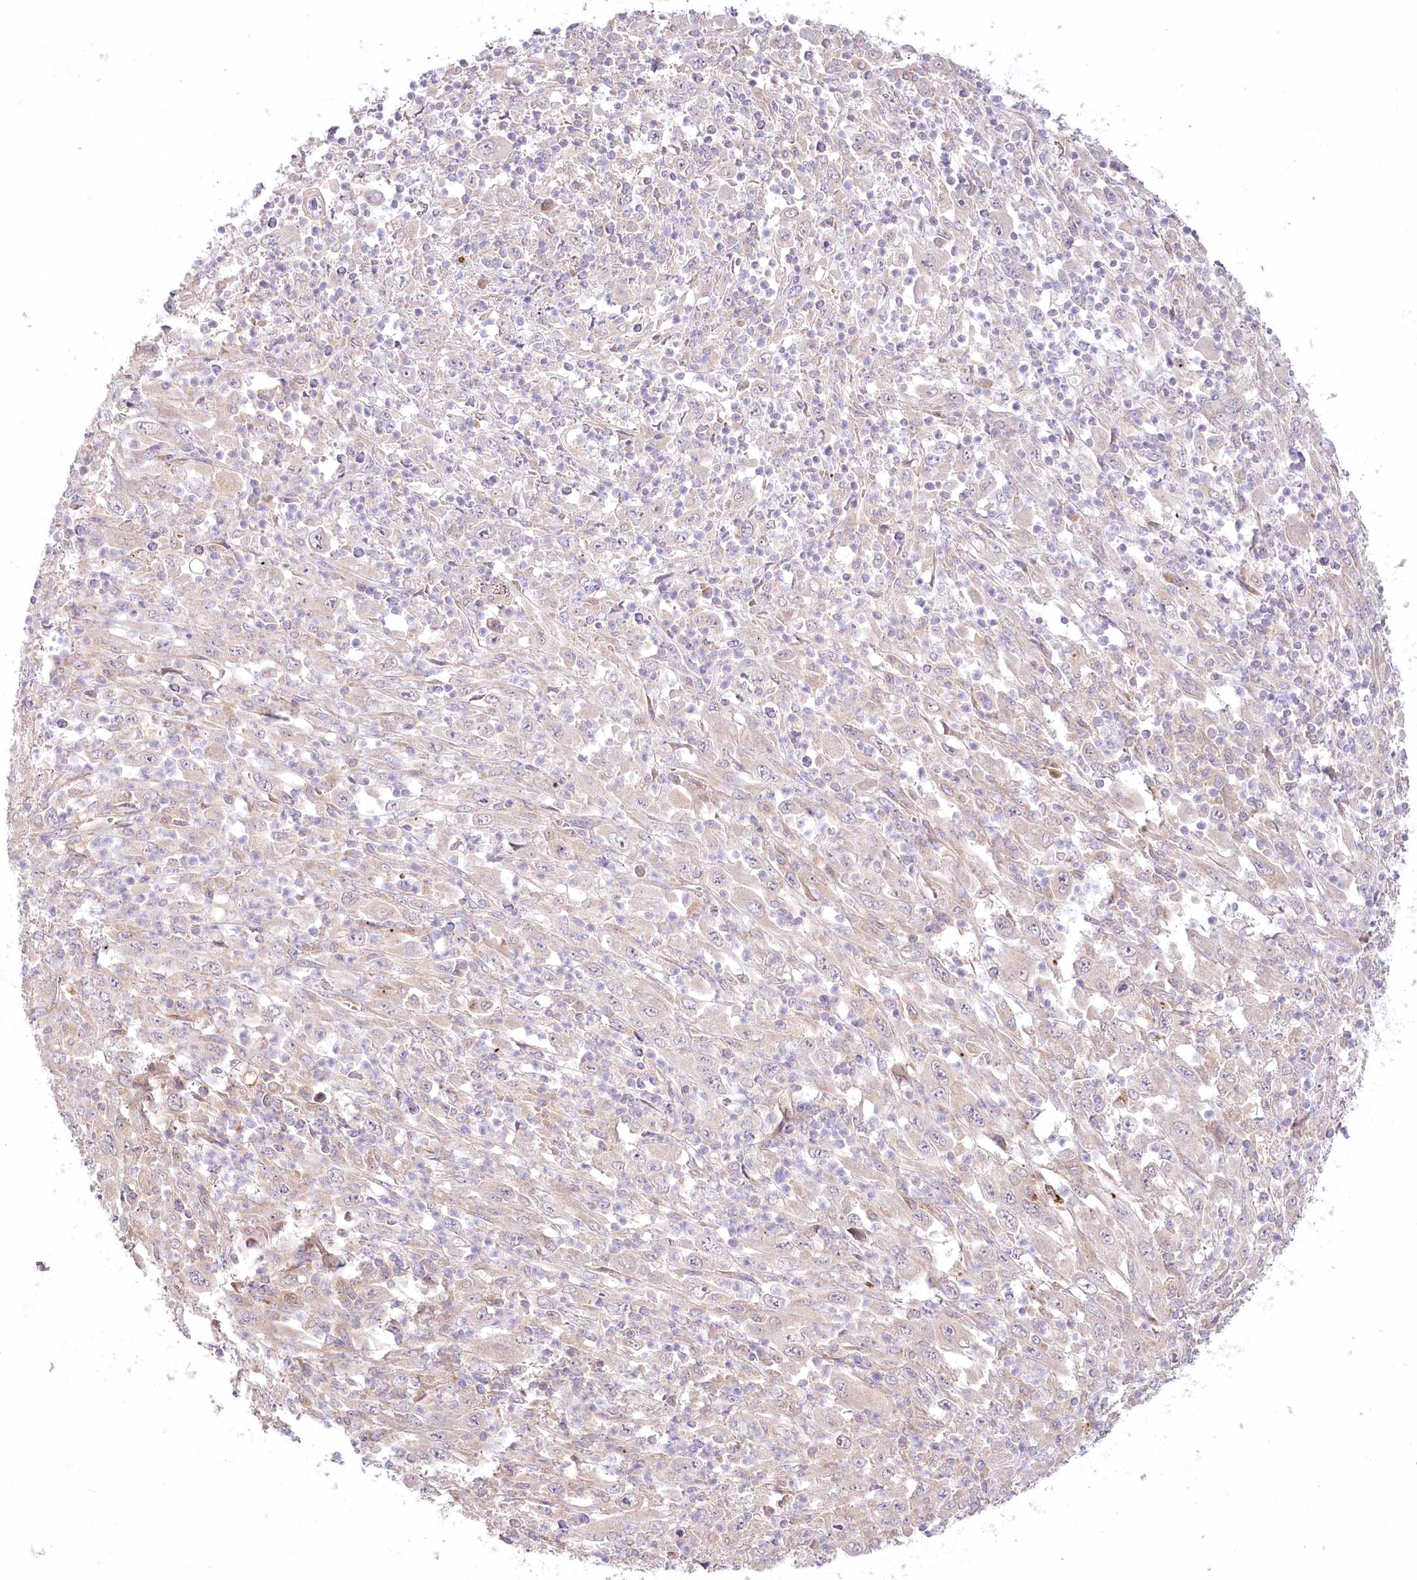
{"staining": {"intensity": "negative", "quantity": "none", "location": "none"}, "tissue": "melanoma", "cell_type": "Tumor cells", "image_type": "cancer", "snomed": [{"axis": "morphology", "description": "Malignant melanoma, Metastatic site"}, {"axis": "topography", "description": "Skin"}], "caption": "DAB immunohistochemical staining of melanoma shows no significant expression in tumor cells.", "gene": "PYROXD1", "patient": {"sex": "female", "age": 56}}